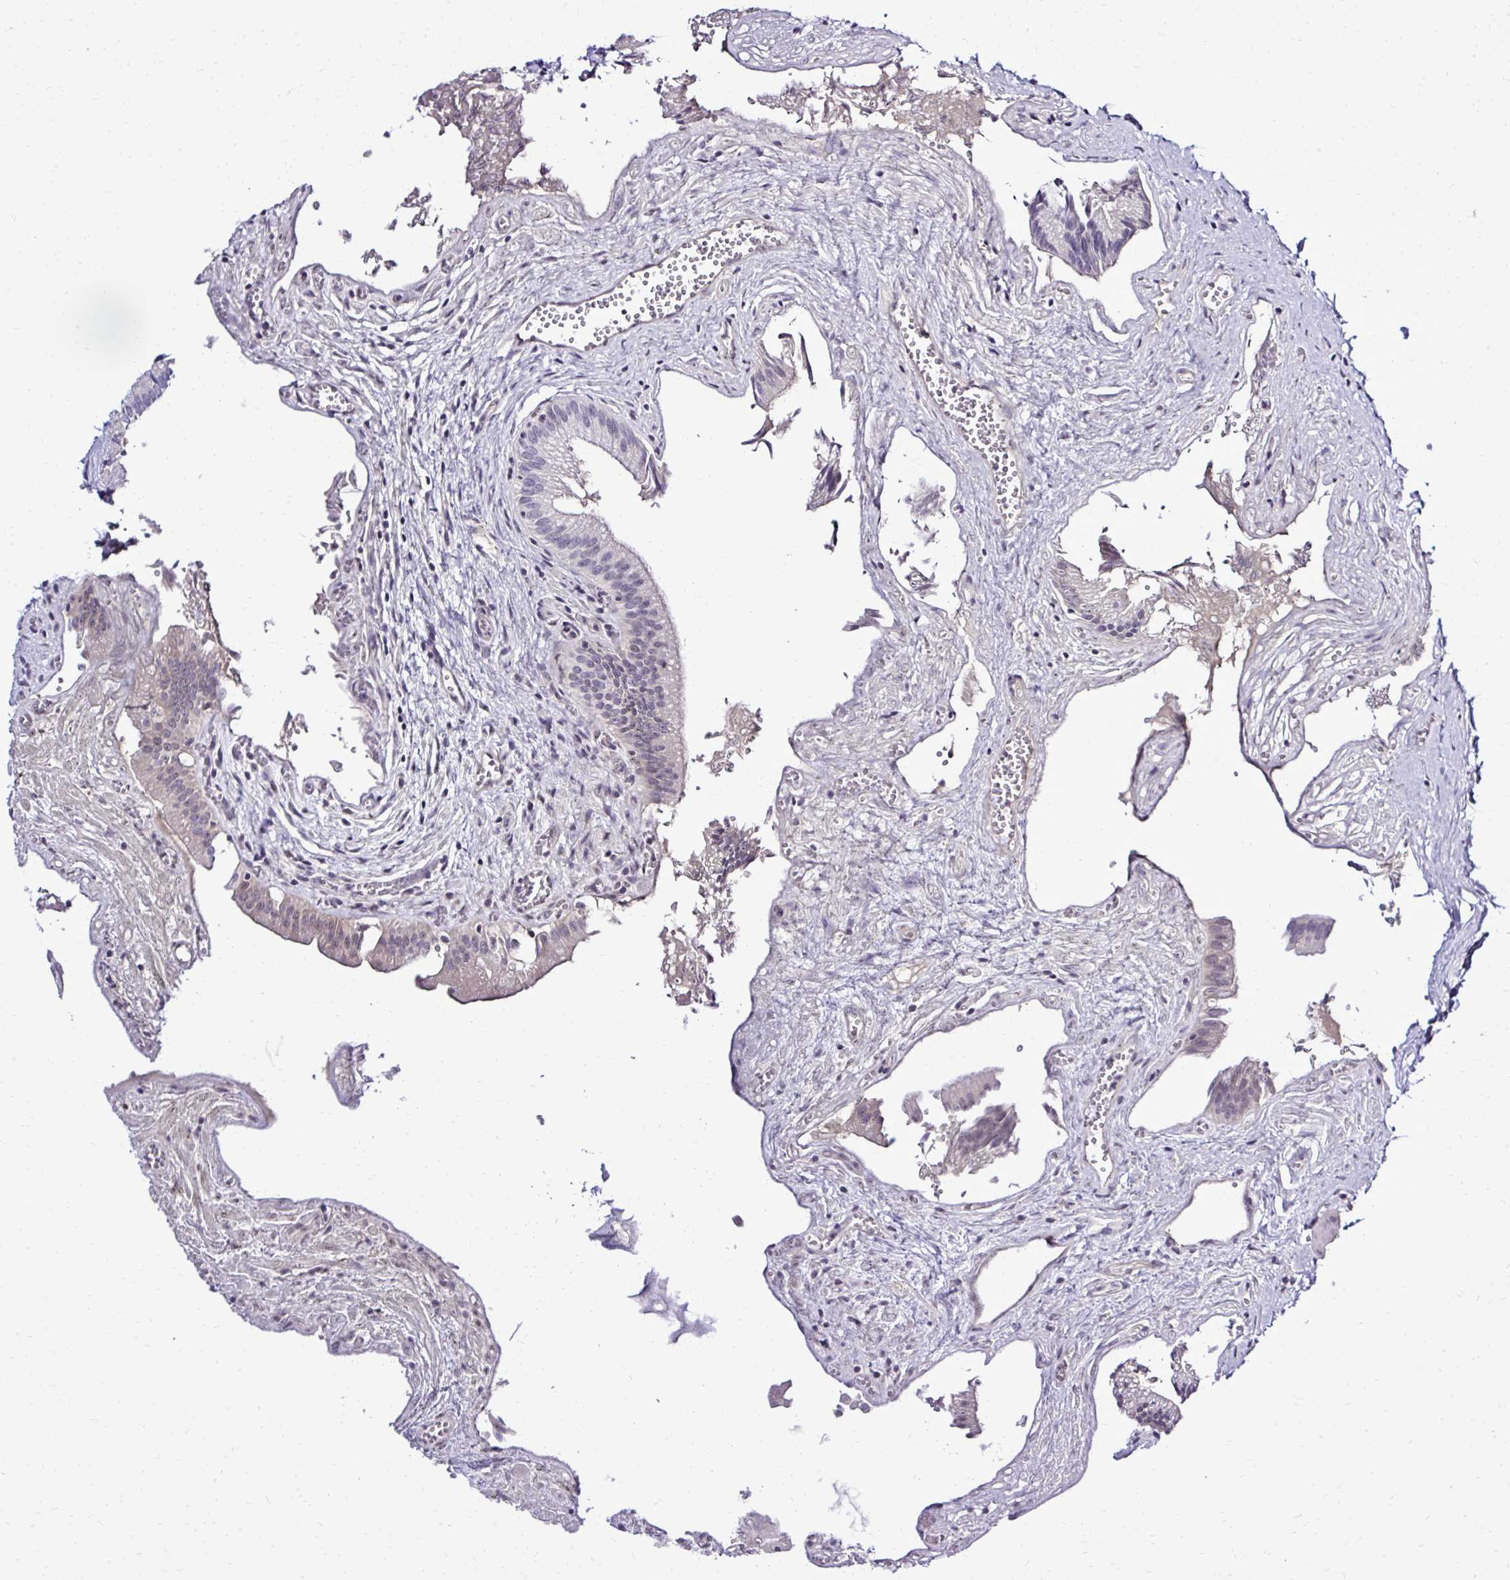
{"staining": {"intensity": "weak", "quantity": "<25%", "location": "cytoplasmic/membranous"}, "tissue": "gallbladder", "cell_type": "Glandular cells", "image_type": "normal", "snomed": [{"axis": "morphology", "description": "Normal tissue, NOS"}, {"axis": "topography", "description": "Gallbladder"}], "caption": "Histopathology image shows no protein staining in glandular cells of unremarkable gallbladder. Brightfield microscopy of immunohistochemistry stained with DAB (3,3'-diaminobenzidine) (brown) and hematoxylin (blue), captured at high magnification.", "gene": "RASL11B", "patient": {"sex": "male", "age": 17}}